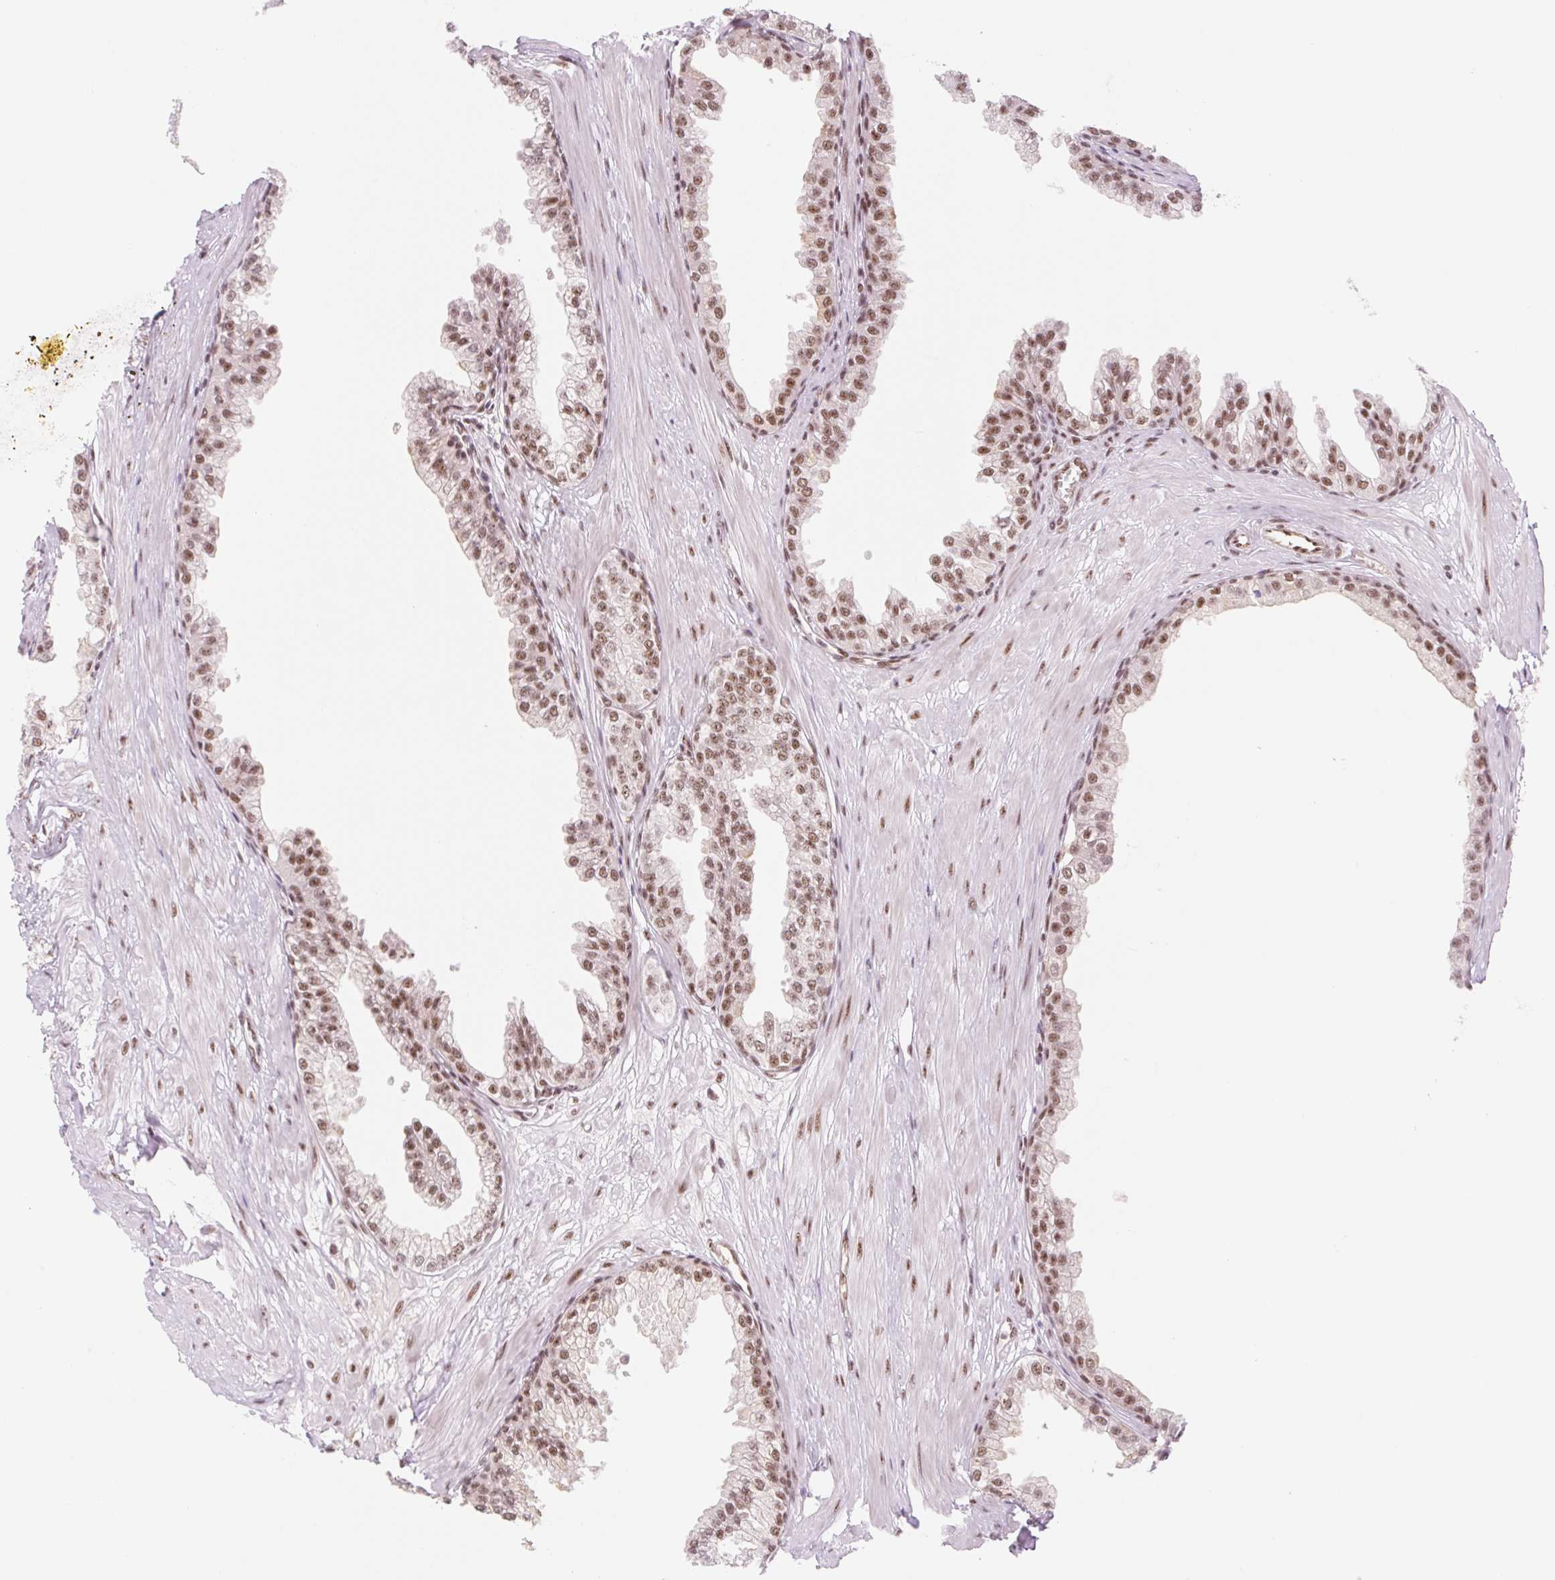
{"staining": {"intensity": "strong", "quantity": ">75%", "location": "nuclear"}, "tissue": "prostate", "cell_type": "Glandular cells", "image_type": "normal", "snomed": [{"axis": "morphology", "description": "Normal tissue, NOS"}, {"axis": "topography", "description": "Prostate"}, {"axis": "topography", "description": "Peripheral nerve tissue"}], "caption": "Immunohistochemical staining of benign prostate demonstrates high levels of strong nuclear staining in approximately >75% of glandular cells.", "gene": "PRDM11", "patient": {"sex": "male", "age": 55}}